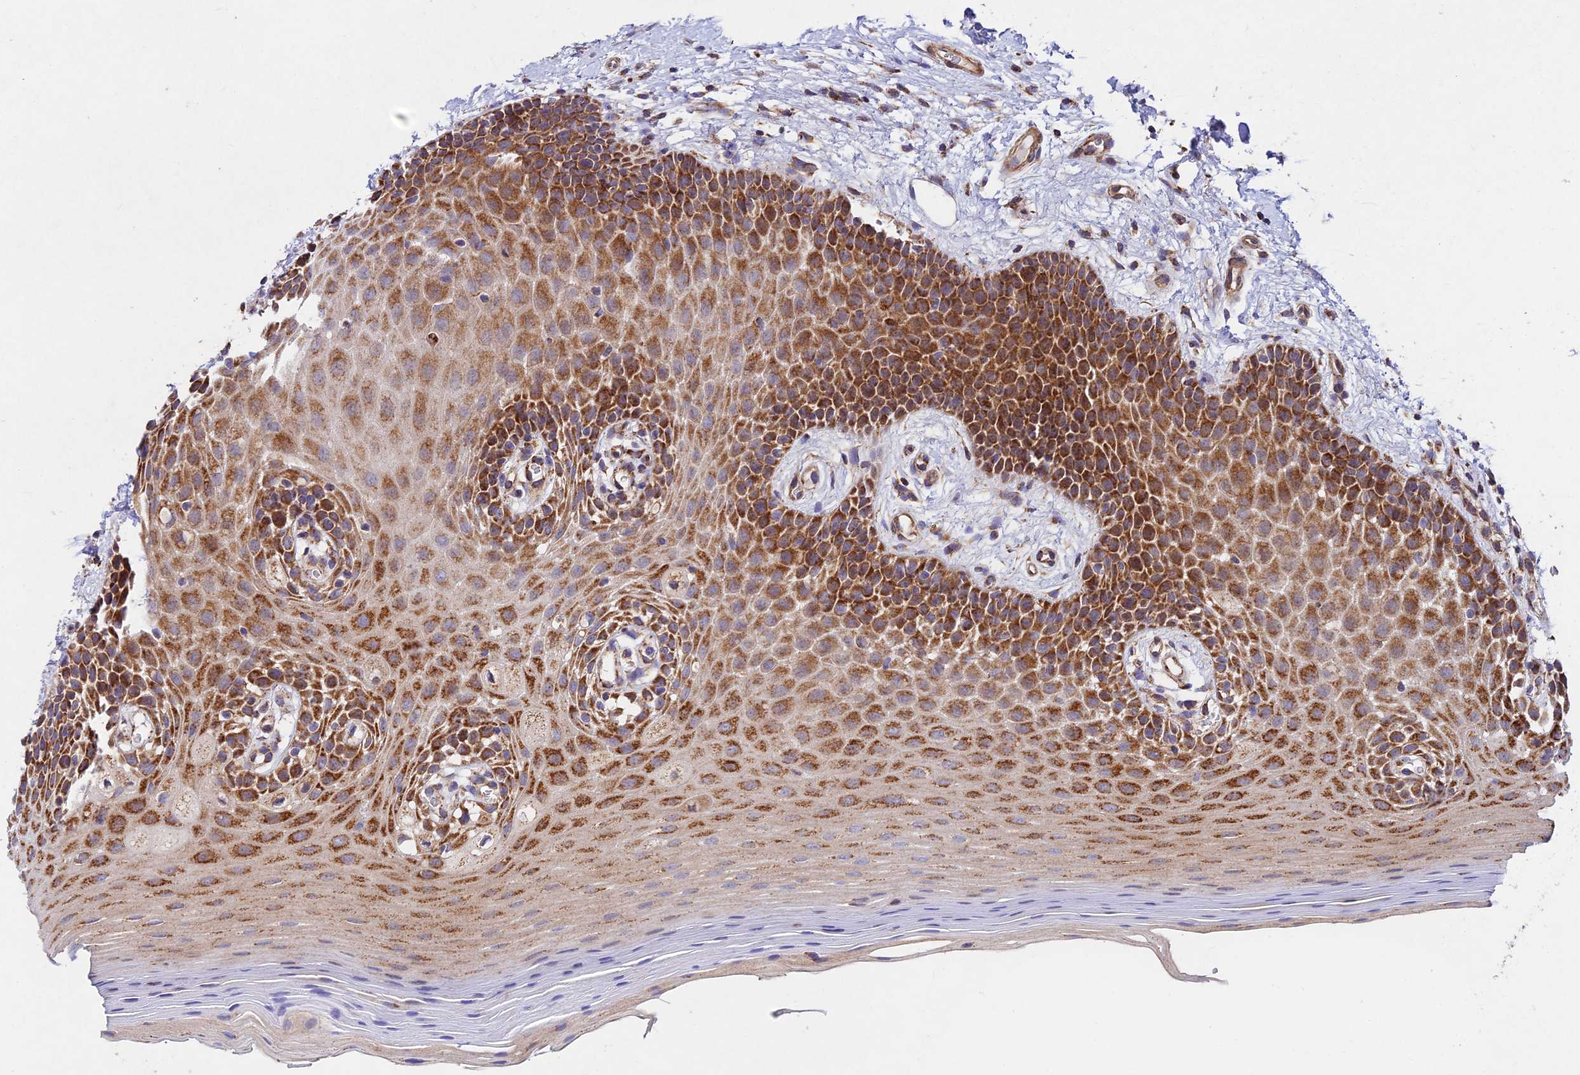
{"staining": {"intensity": "strong", "quantity": ">75%", "location": "cytoplasmic/membranous"}, "tissue": "oral mucosa", "cell_type": "Squamous epithelial cells", "image_type": "normal", "snomed": [{"axis": "morphology", "description": "Normal tissue, NOS"}, {"axis": "topography", "description": "Oral tissue"}, {"axis": "topography", "description": "Tounge, NOS"}], "caption": "Protein staining exhibits strong cytoplasmic/membranous staining in approximately >75% of squamous epithelial cells in normal oral mucosa. Using DAB (brown) and hematoxylin (blue) stains, captured at high magnification using brightfield microscopy.", "gene": "KHDC3L", "patient": {"sex": "male", "age": 47}}